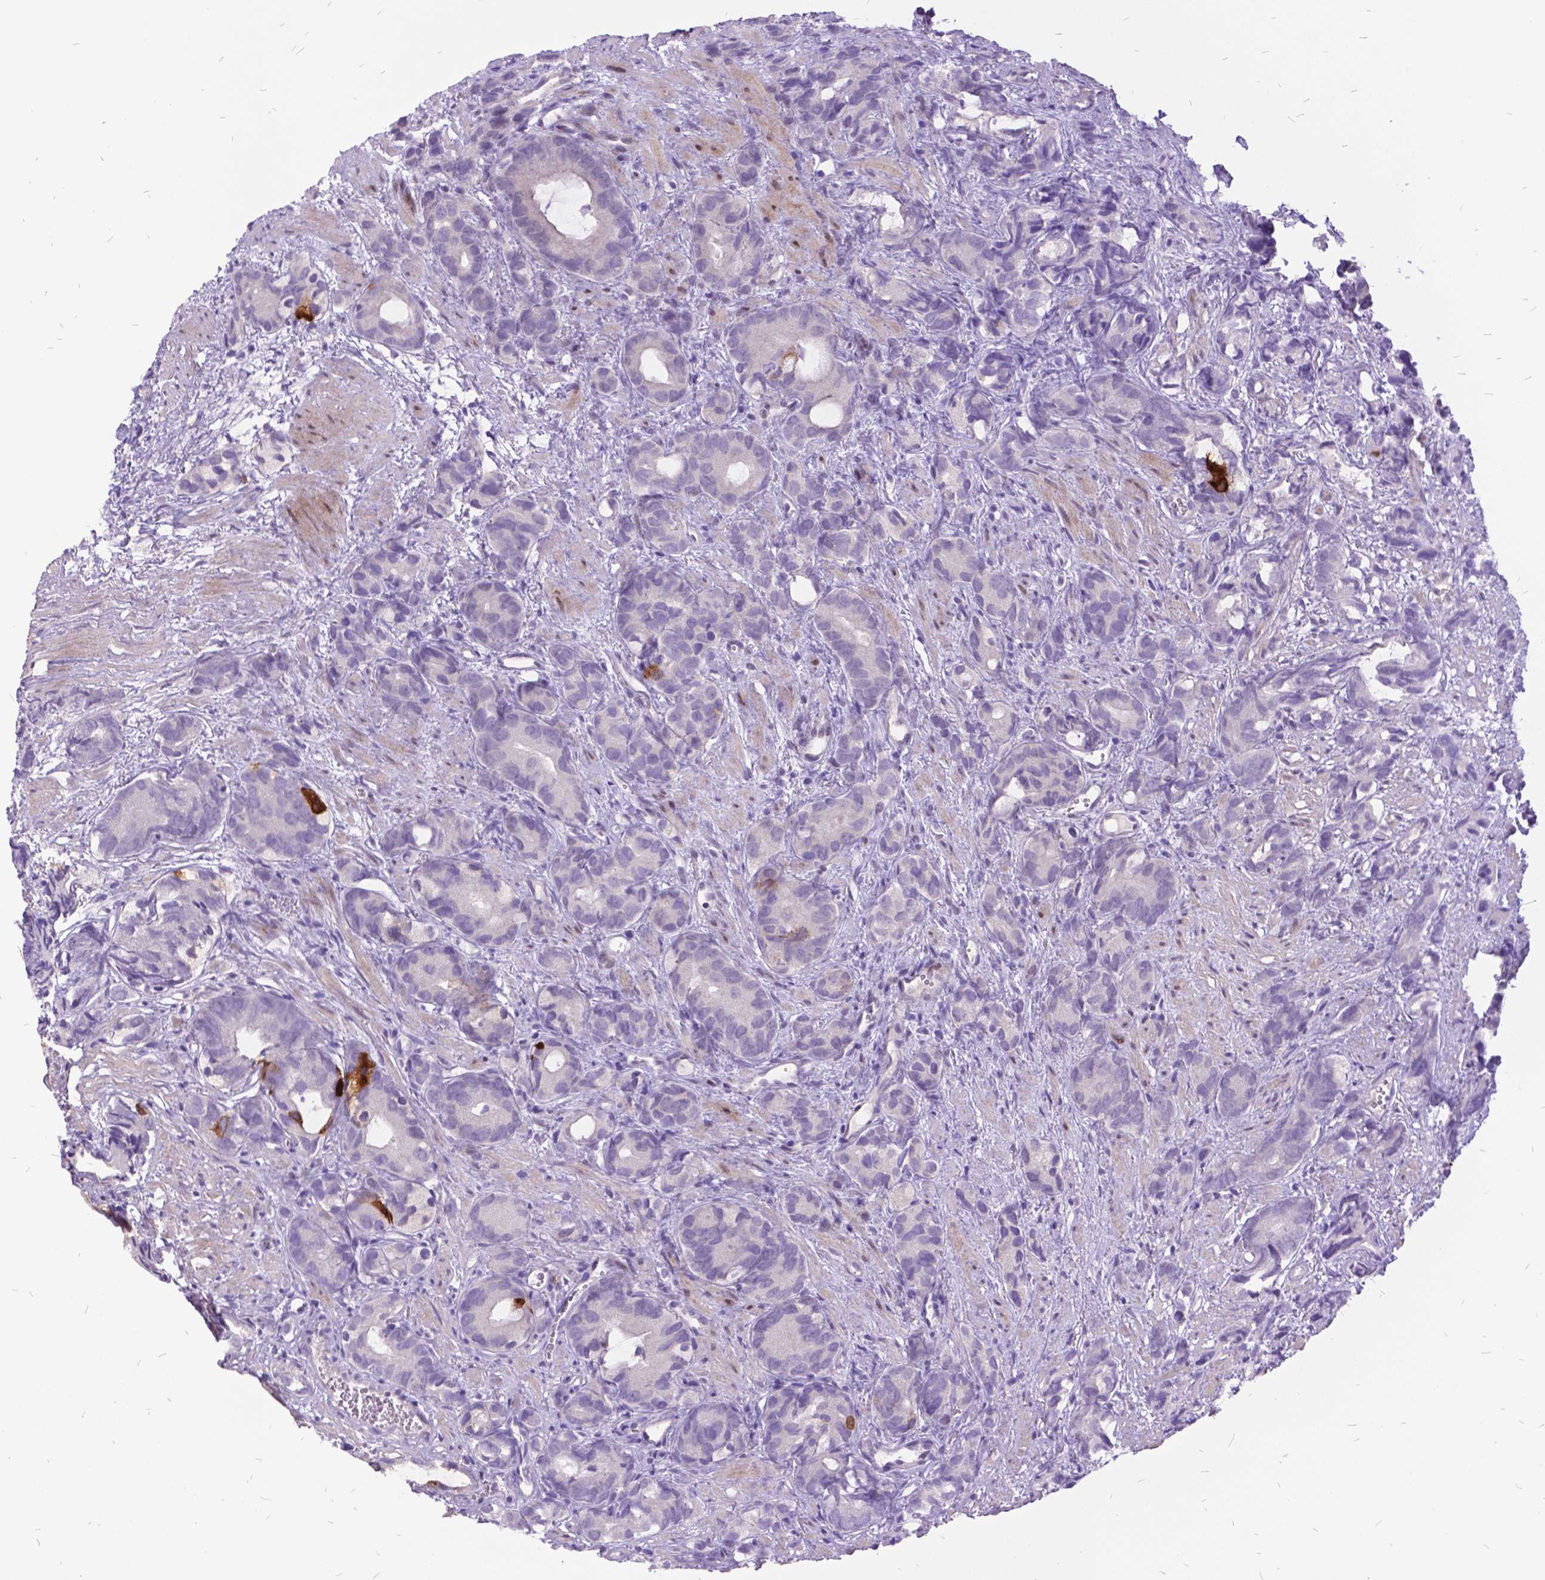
{"staining": {"intensity": "negative", "quantity": "none", "location": "none"}, "tissue": "prostate cancer", "cell_type": "Tumor cells", "image_type": "cancer", "snomed": [{"axis": "morphology", "description": "Adenocarcinoma, High grade"}, {"axis": "topography", "description": "Prostate"}], "caption": "A high-resolution image shows immunohistochemistry staining of prostate high-grade adenocarcinoma, which displays no significant positivity in tumor cells.", "gene": "ITGB6", "patient": {"sex": "male", "age": 84}}